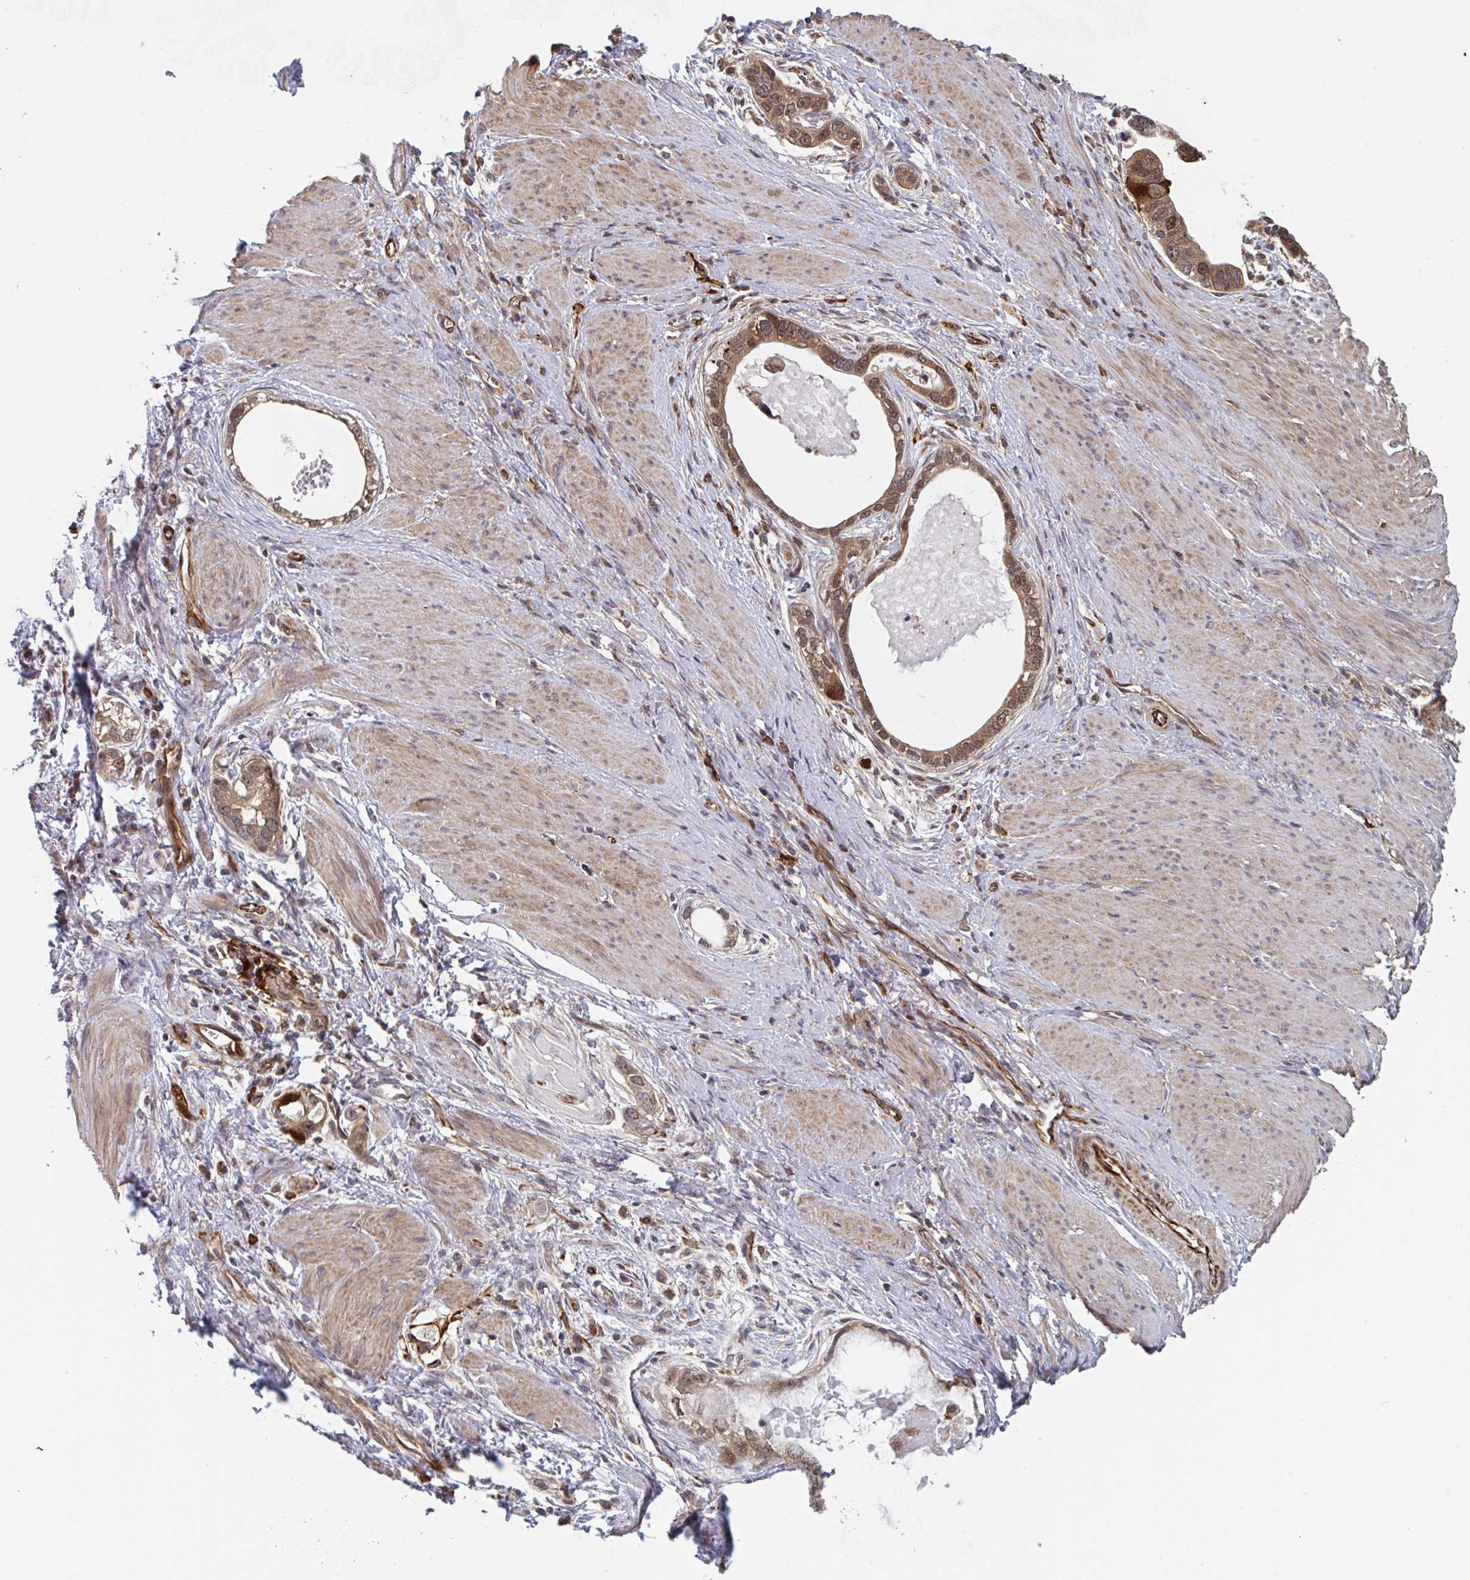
{"staining": {"intensity": "moderate", "quantity": ">75%", "location": "cytoplasmic/membranous,nuclear"}, "tissue": "stomach cancer", "cell_type": "Tumor cells", "image_type": "cancer", "snomed": [{"axis": "morphology", "description": "Adenocarcinoma, NOS"}, {"axis": "topography", "description": "Stomach, lower"}], "caption": "Moderate cytoplasmic/membranous and nuclear expression for a protein is seen in approximately >75% of tumor cells of stomach cancer (adenocarcinoma) using immunohistochemistry (IHC).", "gene": "NUB1", "patient": {"sex": "female", "age": 93}}